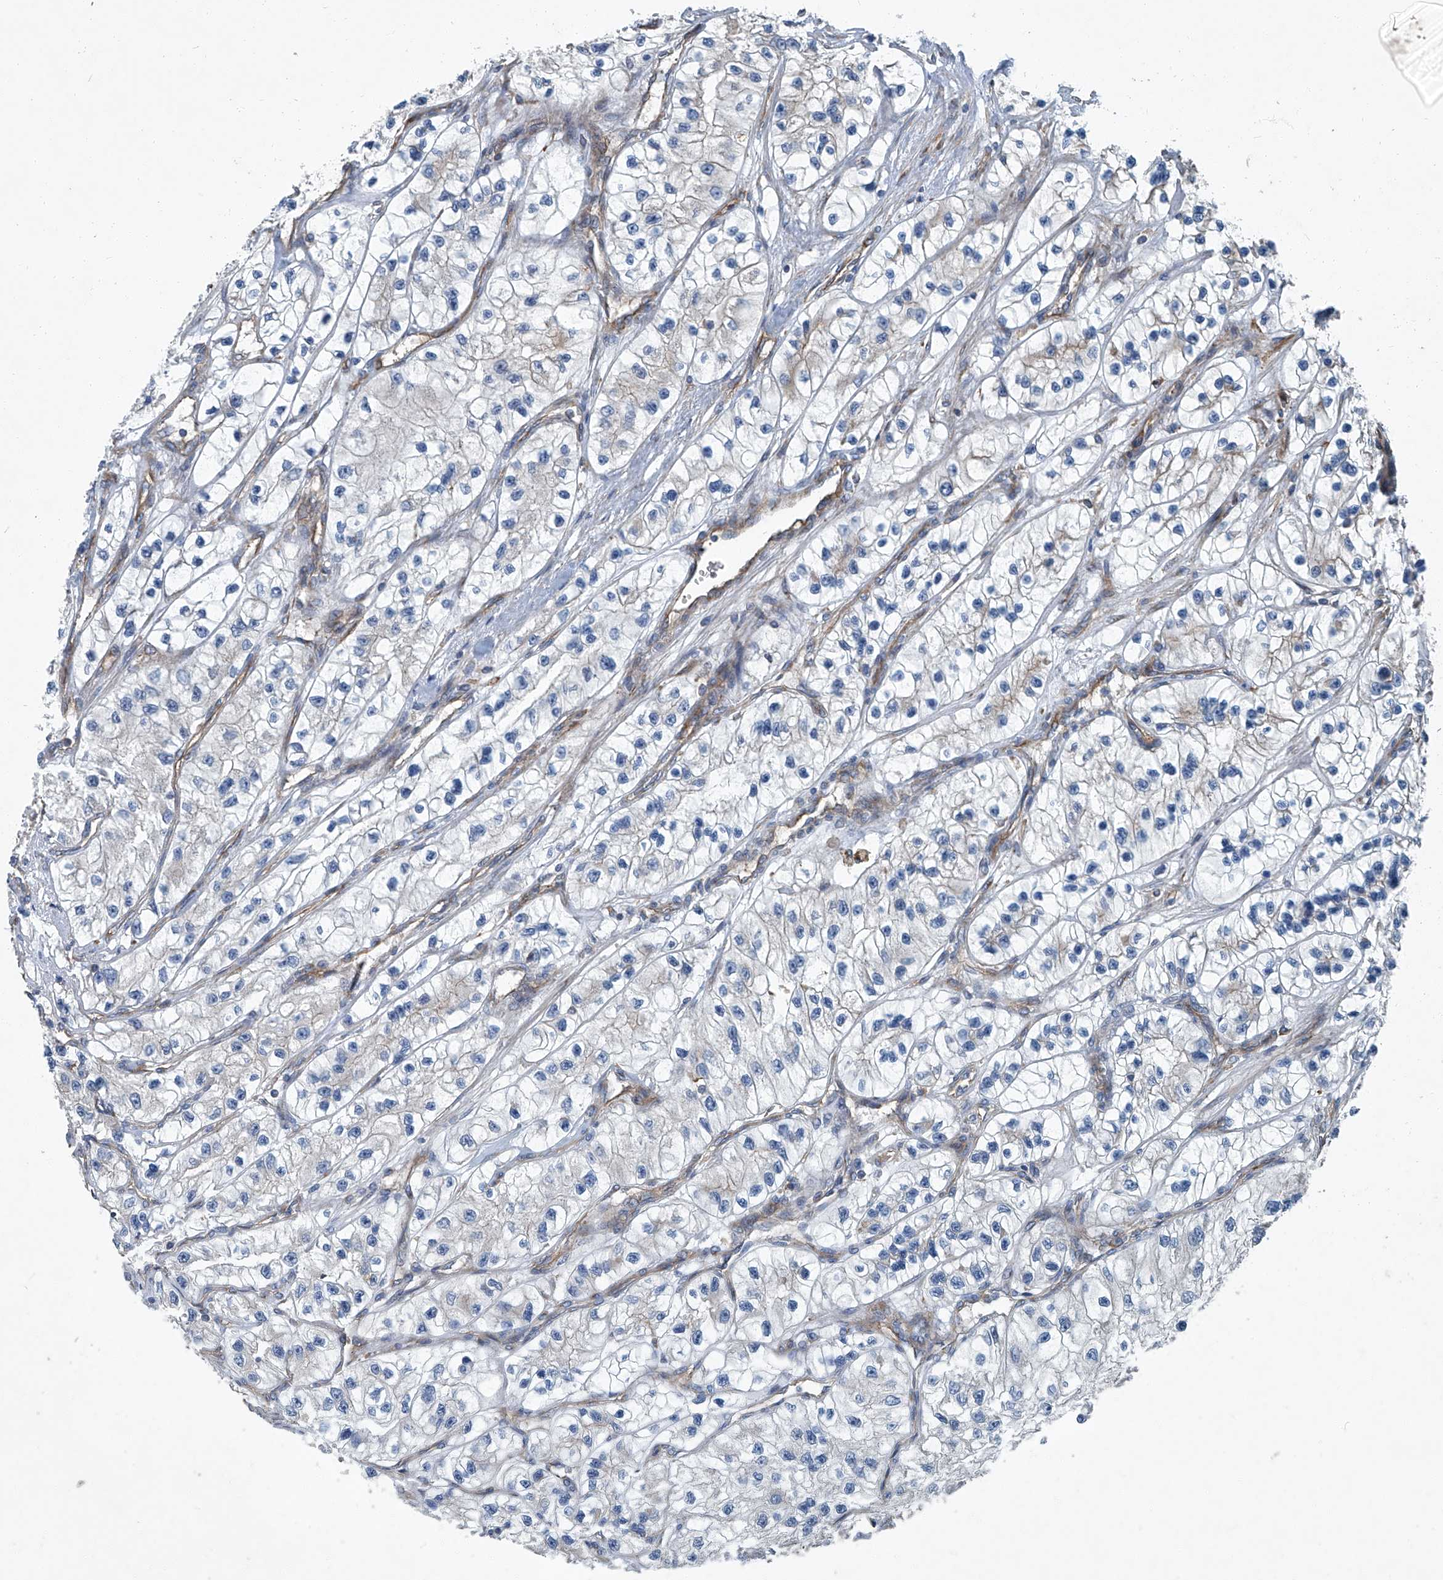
{"staining": {"intensity": "negative", "quantity": "none", "location": "none"}, "tissue": "renal cancer", "cell_type": "Tumor cells", "image_type": "cancer", "snomed": [{"axis": "morphology", "description": "Adenocarcinoma, NOS"}, {"axis": "topography", "description": "Kidney"}], "caption": "Protein analysis of adenocarcinoma (renal) exhibits no significant expression in tumor cells.", "gene": "PIGH", "patient": {"sex": "female", "age": 57}}